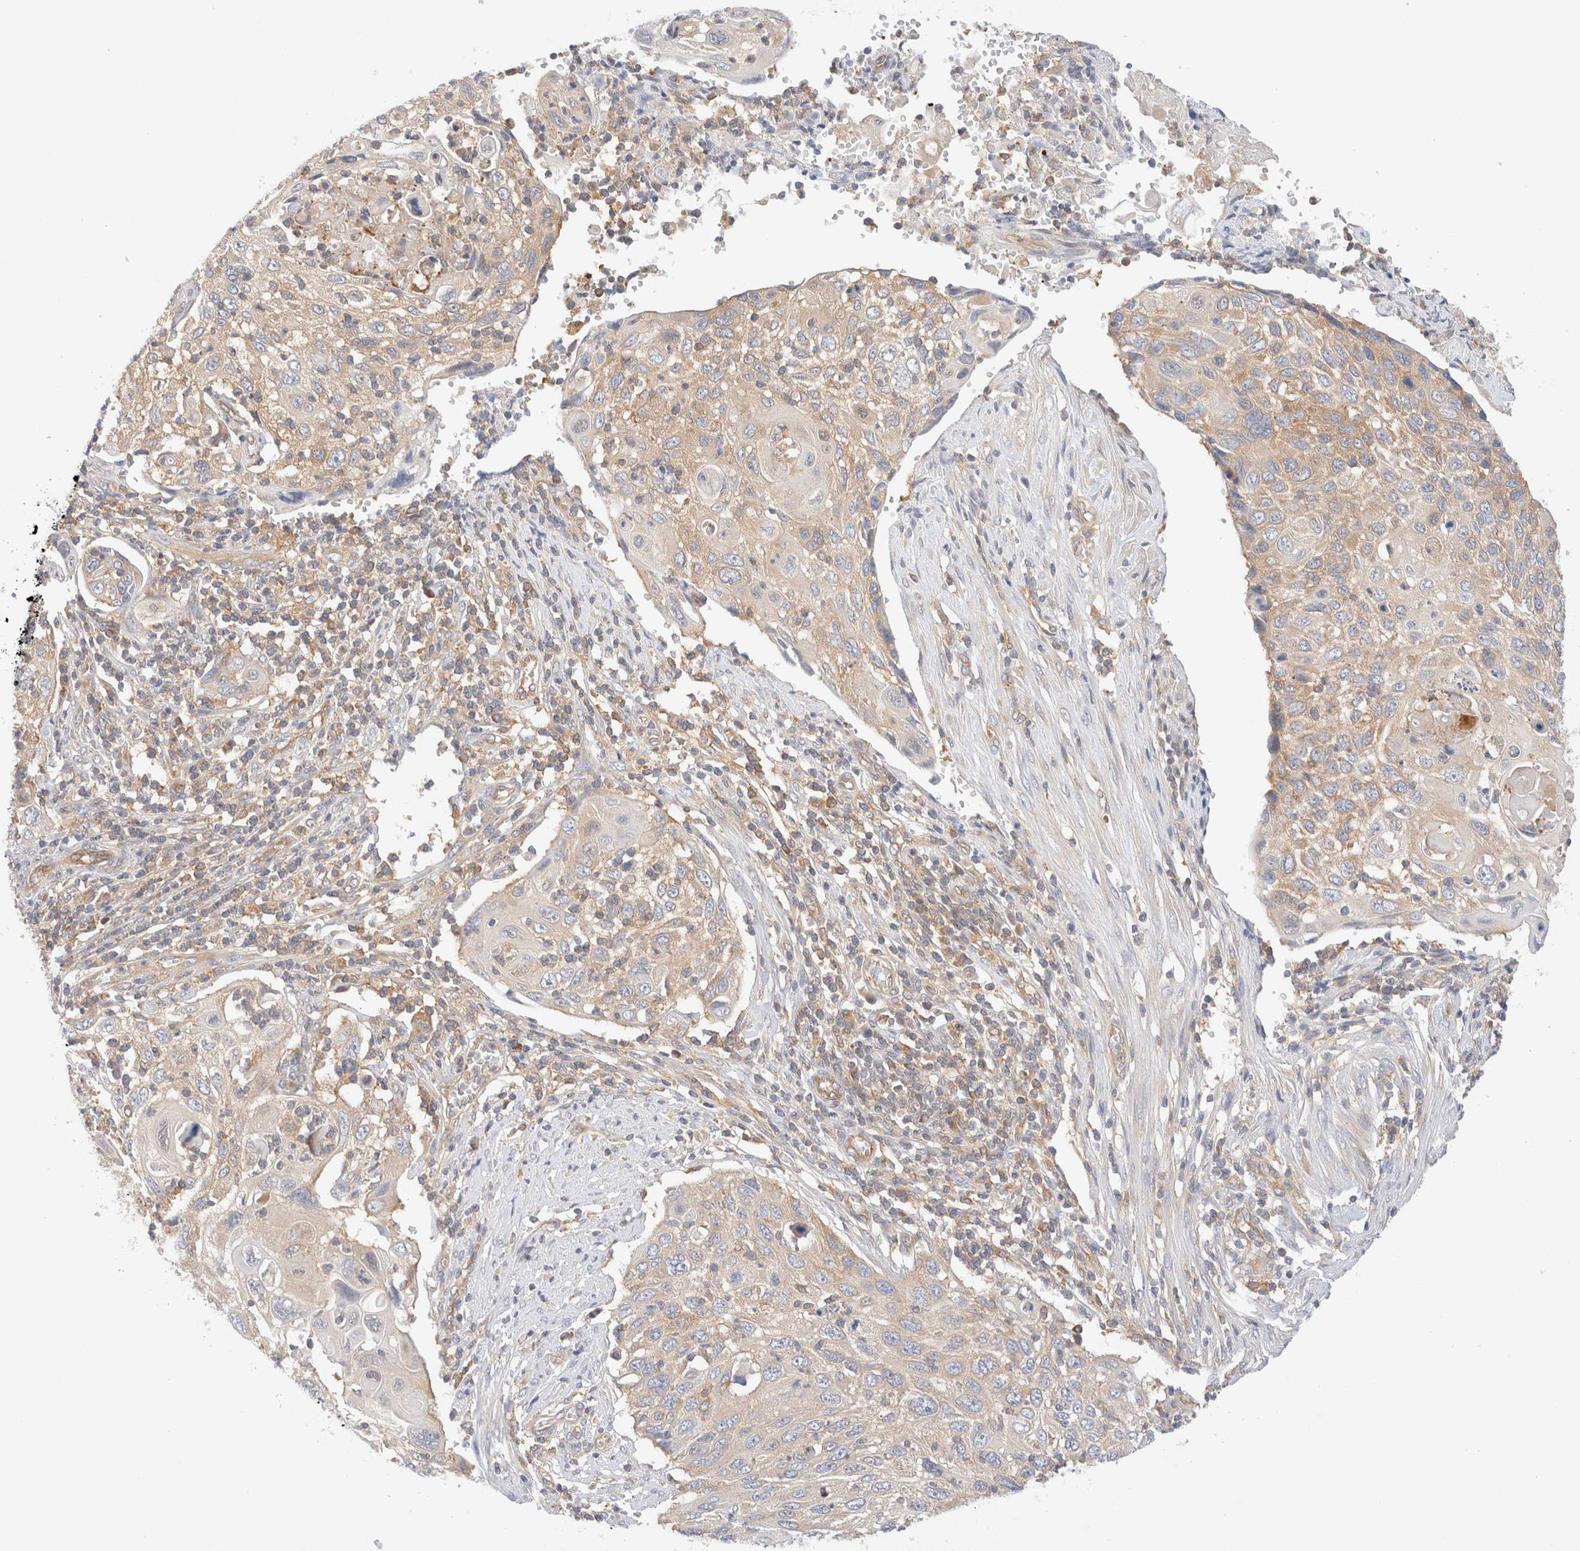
{"staining": {"intensity": "weak", "quantity": "25%-75%", "location": "cytoplasmic/membranous"}, "tissue": "cervical cancer", "cell_type": "Tumor cells", "image_type": "cancer", "snomed": [{"axis": "morphology", "description": "Squamous cell carcinoma, NOS"}, {"axis": "topography", "description": "Cervix"}], "caption": "This is a histology image of immunohistochemistry (IHC) staining of squamous cell carcinoma (cervical), which shows weak expression in the cytoplasmic/membranous of tumor cells.", "gene": "RABEP1", "patient": {"sex": "female", "age": 70}}